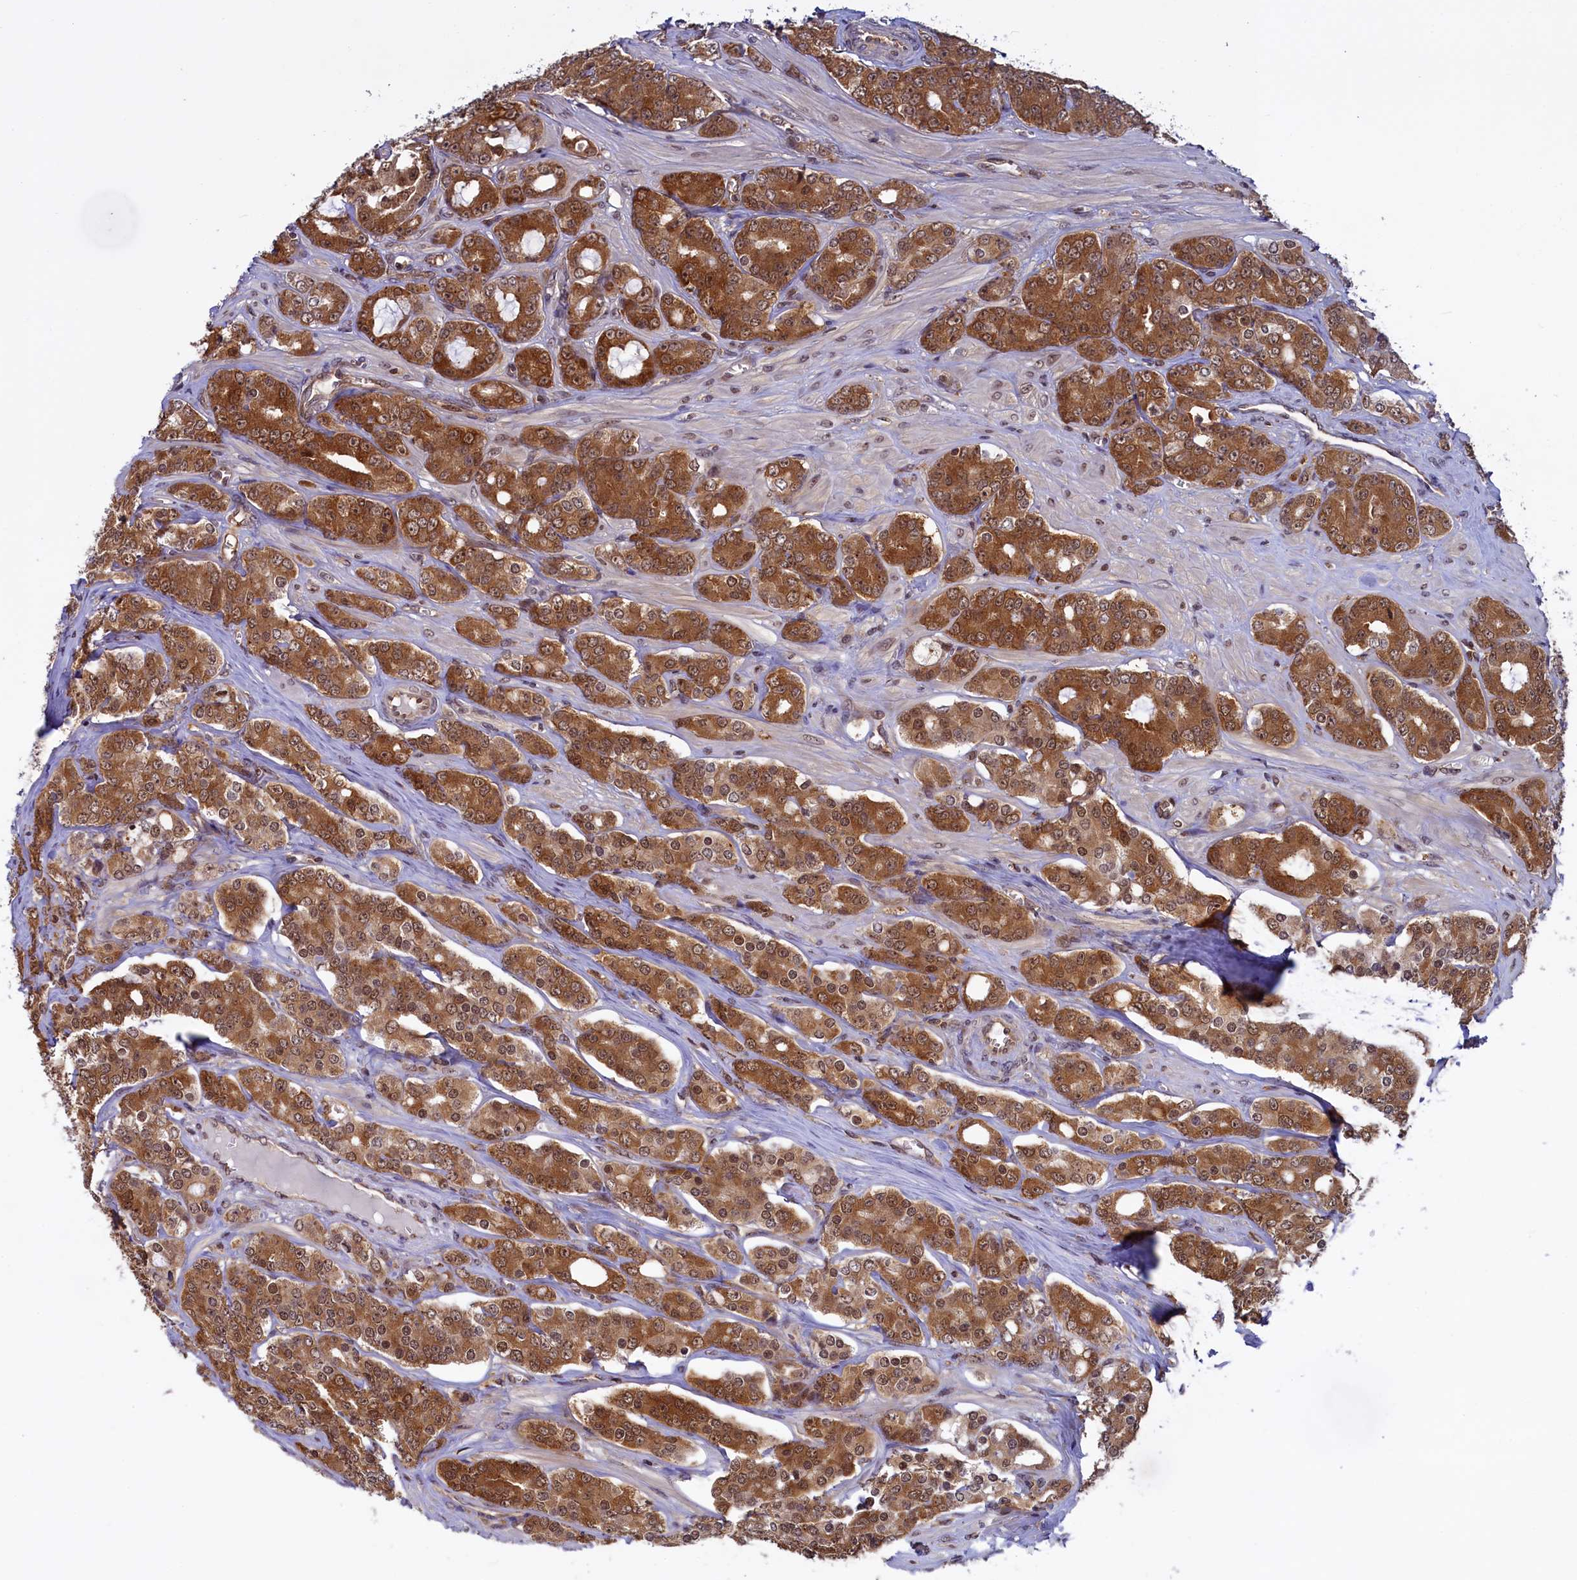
{"staining": {"intensity": "moderate", "quantity": ">75%", "location": "cytoplasmic/membranous,nuclear"}, "tissue": "prostate cancer", "cell_type": "Tumor cells", "image_type": "cancer", "snomed": [{"axis": "morphology", "description": "Adenocarcinoma, High grade"}, {"axis": "topography", "description": "Prostate"}], "caption": "Tumor cells display moderate cytoplasmic/membranous and nuclear positivity in approximately >75% of cells in prostate cancer (adenocarcinoma (high-grade)). (IHC, brightfield microscopy, high magnification).", "gene": "SLC7A6OS", "patient": {"sex": "male", "age": 62}}